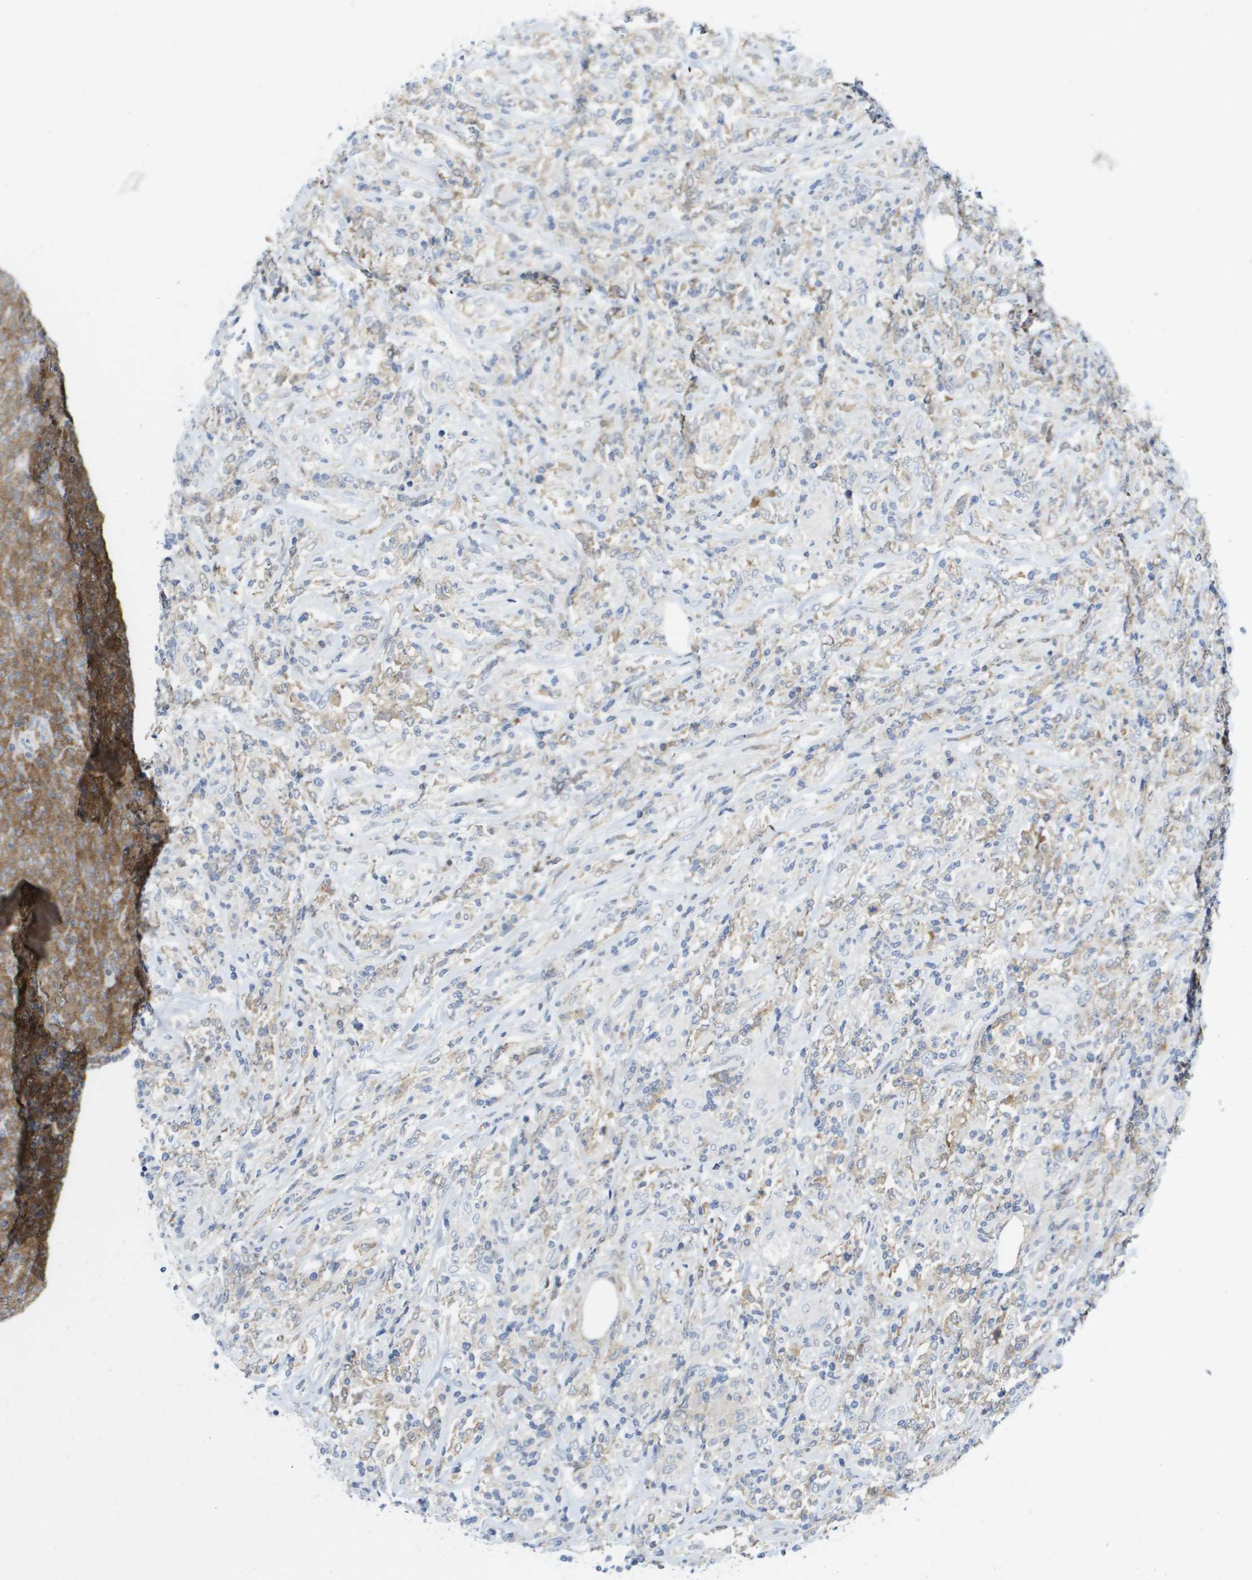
{"staining": {"intensity": "weak", "quantity": "<25%", "location": "cytoplasmic/membranous"}, "tissue": "lymphoma", "cell_type": "Tumor cells", "image_type": "cancer", "snomed": [{"axis": "morphology", "description": "Malignant lymphoma, non-Hodgkin's type, High grade"}, {"axis": "topography", "description": "Lymph node"}], "caption": "Immunohistochemistry micrograph of neoplastic tissue: human lymphoma stained with DAB (3,3'-diaminobenzidine) reveals no significant protein staining in tumor cells. (Immunohistochemistry, brightfield microscopy, high magnification).", "gene": "FKBP4", "patient": {"sex": "female", "age": 84}}